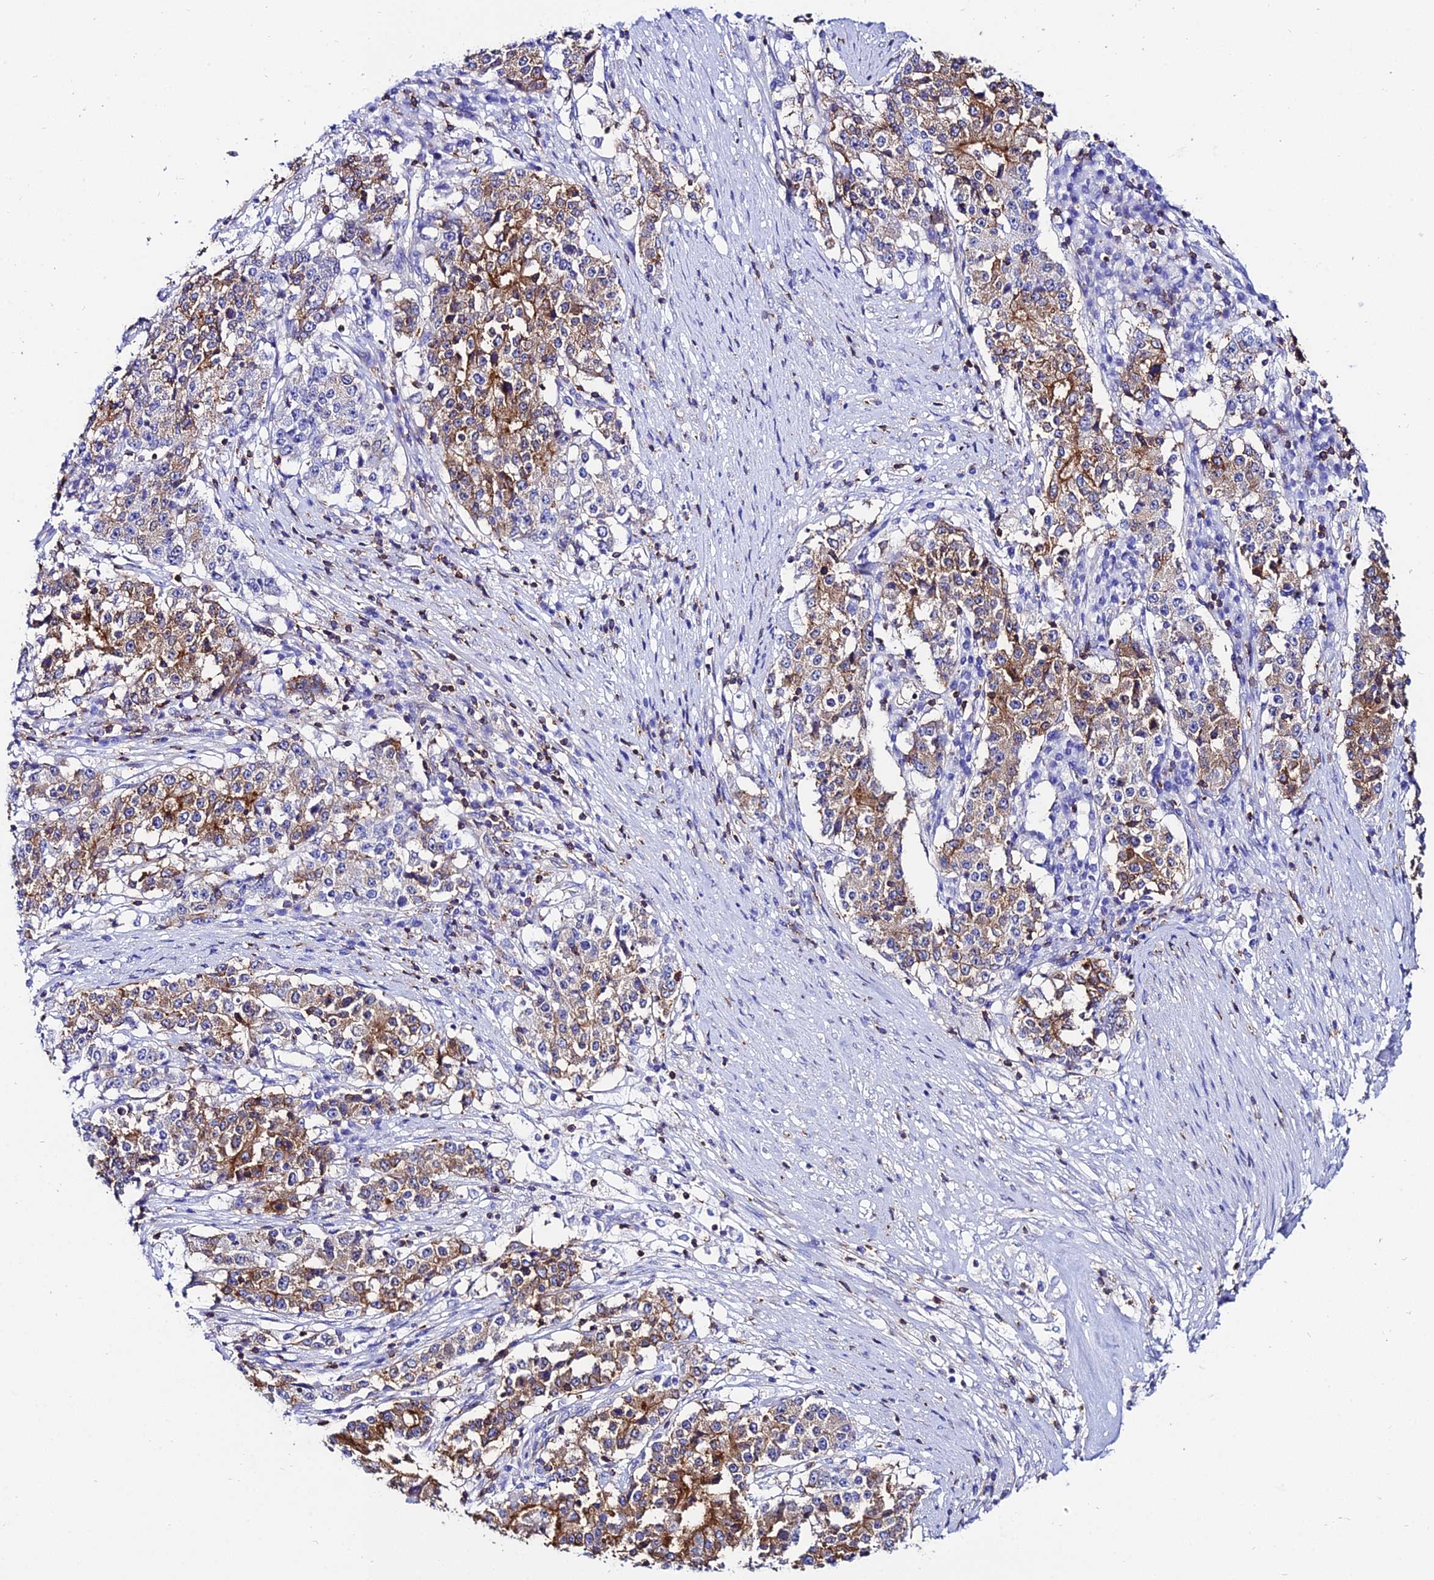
{"staining": {"intensity": "moderate", "quantity": "25%-75%", "location": "cytoplasmic/membranous"}, "tissue": "stomach cancer", "cell_type": "Tumor cells", "image_type": "cancer", "snomed": [{"axis": "morphology", "description": "Adenocarcinoma, NOS"}, {"axis": "topography", "description": "Stomach"}], "caption": "A brown stain shows moderate cytoplasmic/membranous staining of a protein in stomach cancer tumor cells. Immunohistochemistry stains the protein in brown and the nuclei are stained blue.", "gene": "S100A16", "patient": {"sex": "male", "age": 59}}